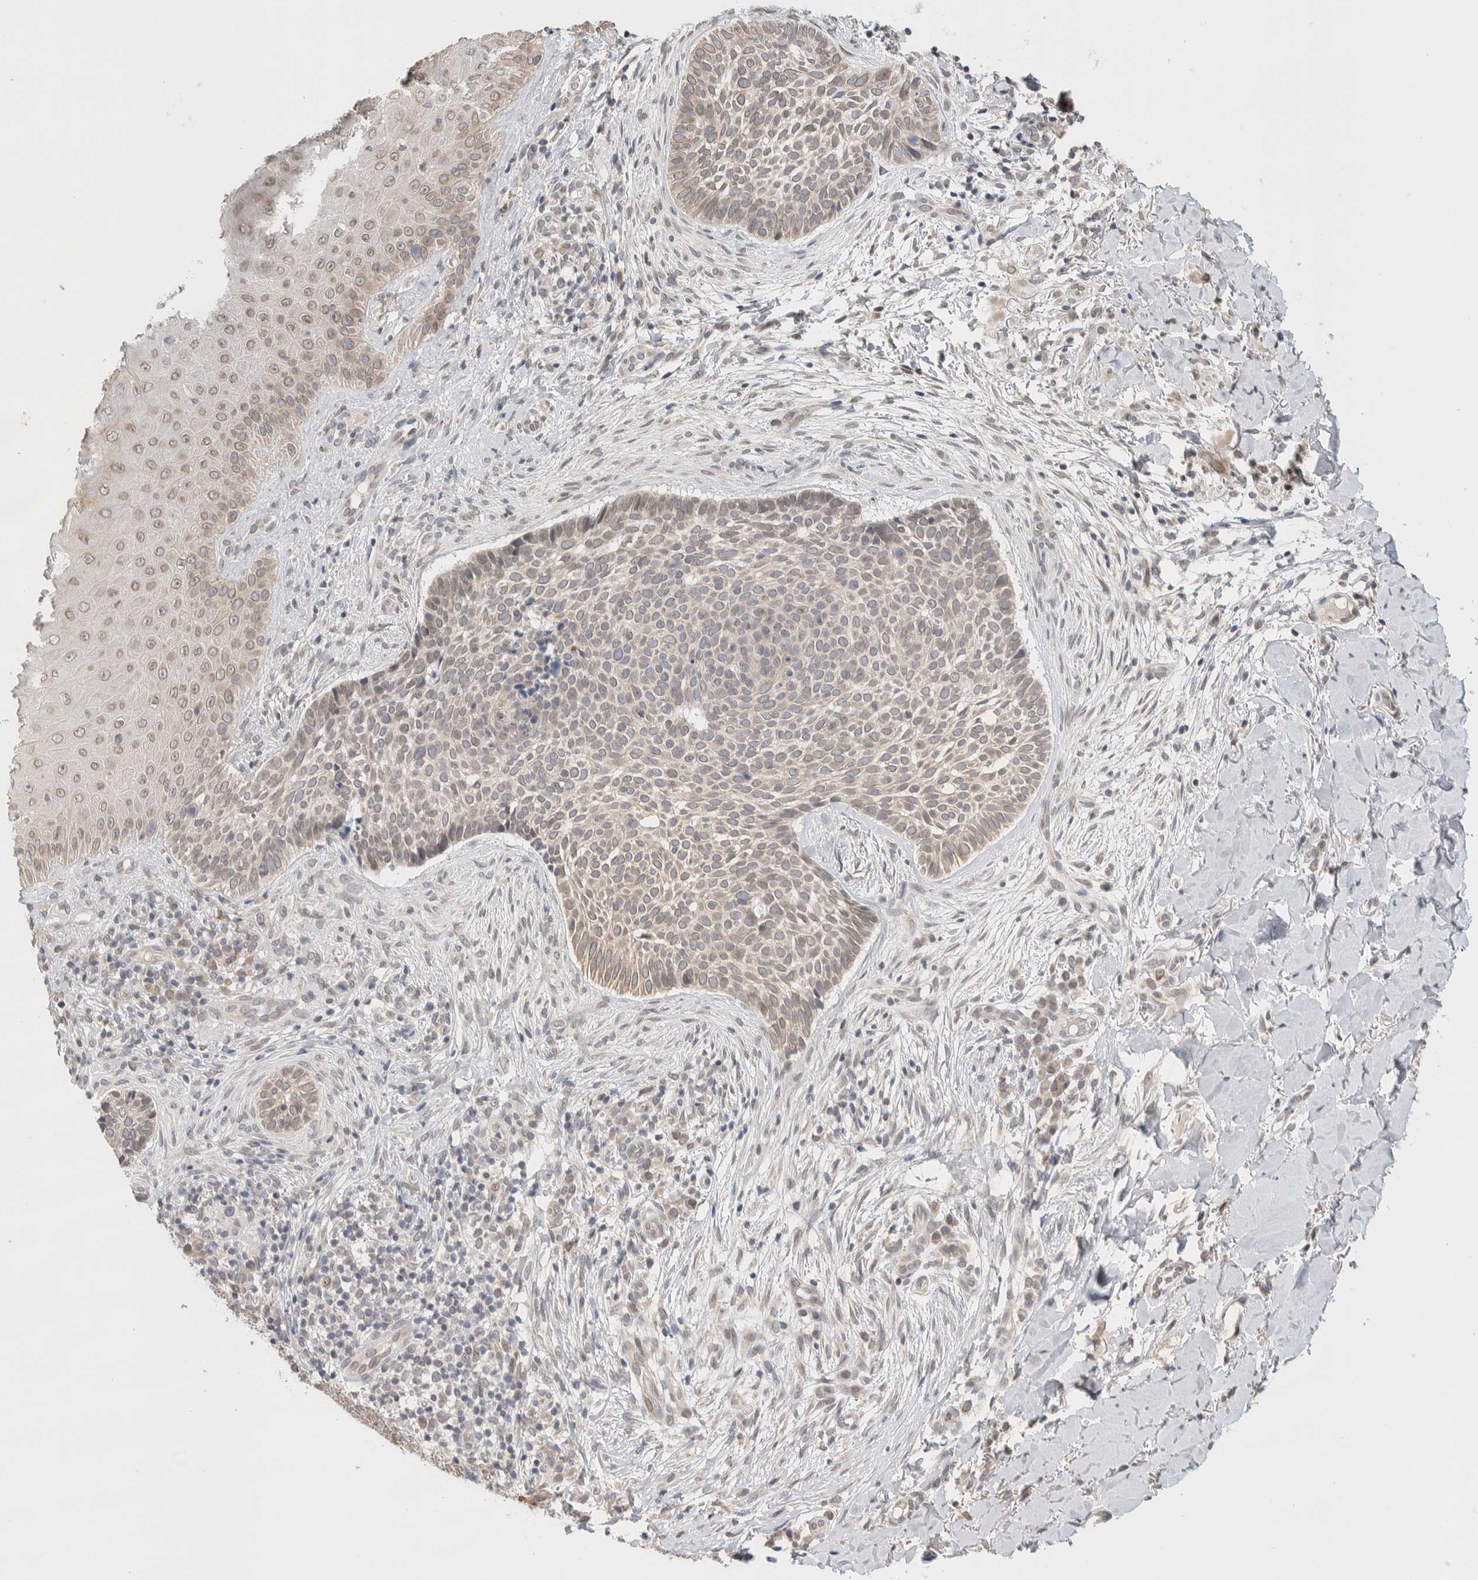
{"staining": {"intensity": "negative", "quantity": "none", "location": "none"}, "tissue": "skin cancer", "cell_type": "Tumor cells", "image_type": "cancer", "snomed": [{"axis": "morphology", "description": "Normal tissue, NOS"}, {"axis": "morphology", "description": "Basal cell carcinoma"}, {"axis": "topography", "description": "Skin"}], "caption": "The photomicrograph exhibits no staining of tumor cells in basal cell carcinoma (skin). Brightfield microscopy of immunohistochemistry (IHC) stained with DAB (brown) and hematoxylin (blue), captured at high magnification.", "gene": "CRAT", "patient": {"sex": "male", "age": 67}}